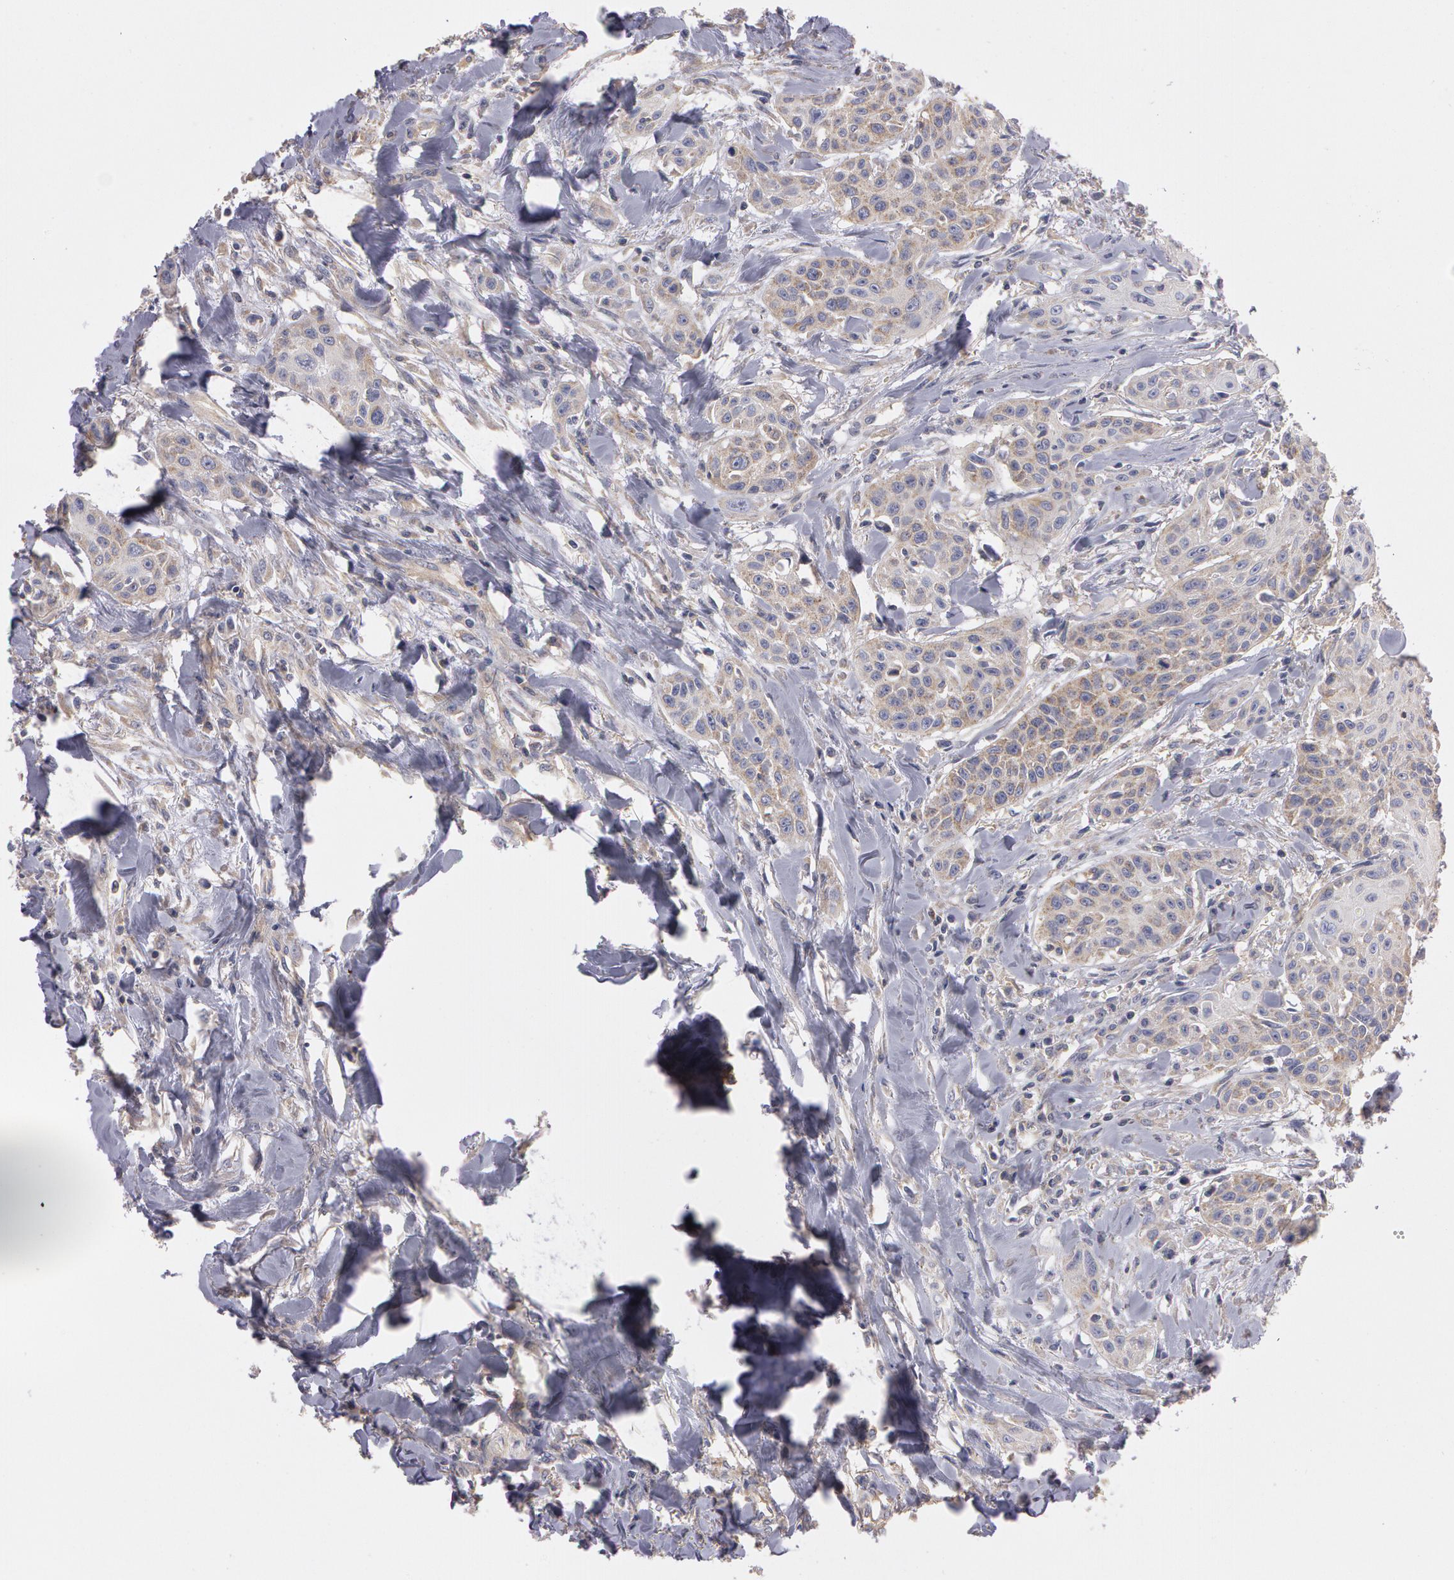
{"staining": {"intensity": "weak", "quantity": "25%-75%", "location": "cytoplasmic/membranous"}, "tissue": "head and neck cancer", "cell_type": "Tumor cells", "image_type": "cancer", "snomed": [{"axis": "morphology", "description": "Squamous cell carcinoma, NOS"}, {"axis": "morphology", "description": "Squamous cell carcinoma, metastatic, NOS"}, {"axis": "topography", "description": "Lymph node"}, {"axis": "topography", "description": "Salivary gland"}, {"axis": "topography", "description": "Head-Neck"}], "caption": "The immunohistochemical stain labels weak cytoplasmic/membranous positivity in tumor cells of head and neck cancer tissue. The staining is performed using DAB brown chromogen to label protein expression. The nuclei are counter-stained blue using hematoxylin.", "gene": "NEK9", "patient": {"sex": "female", "age": 74}}